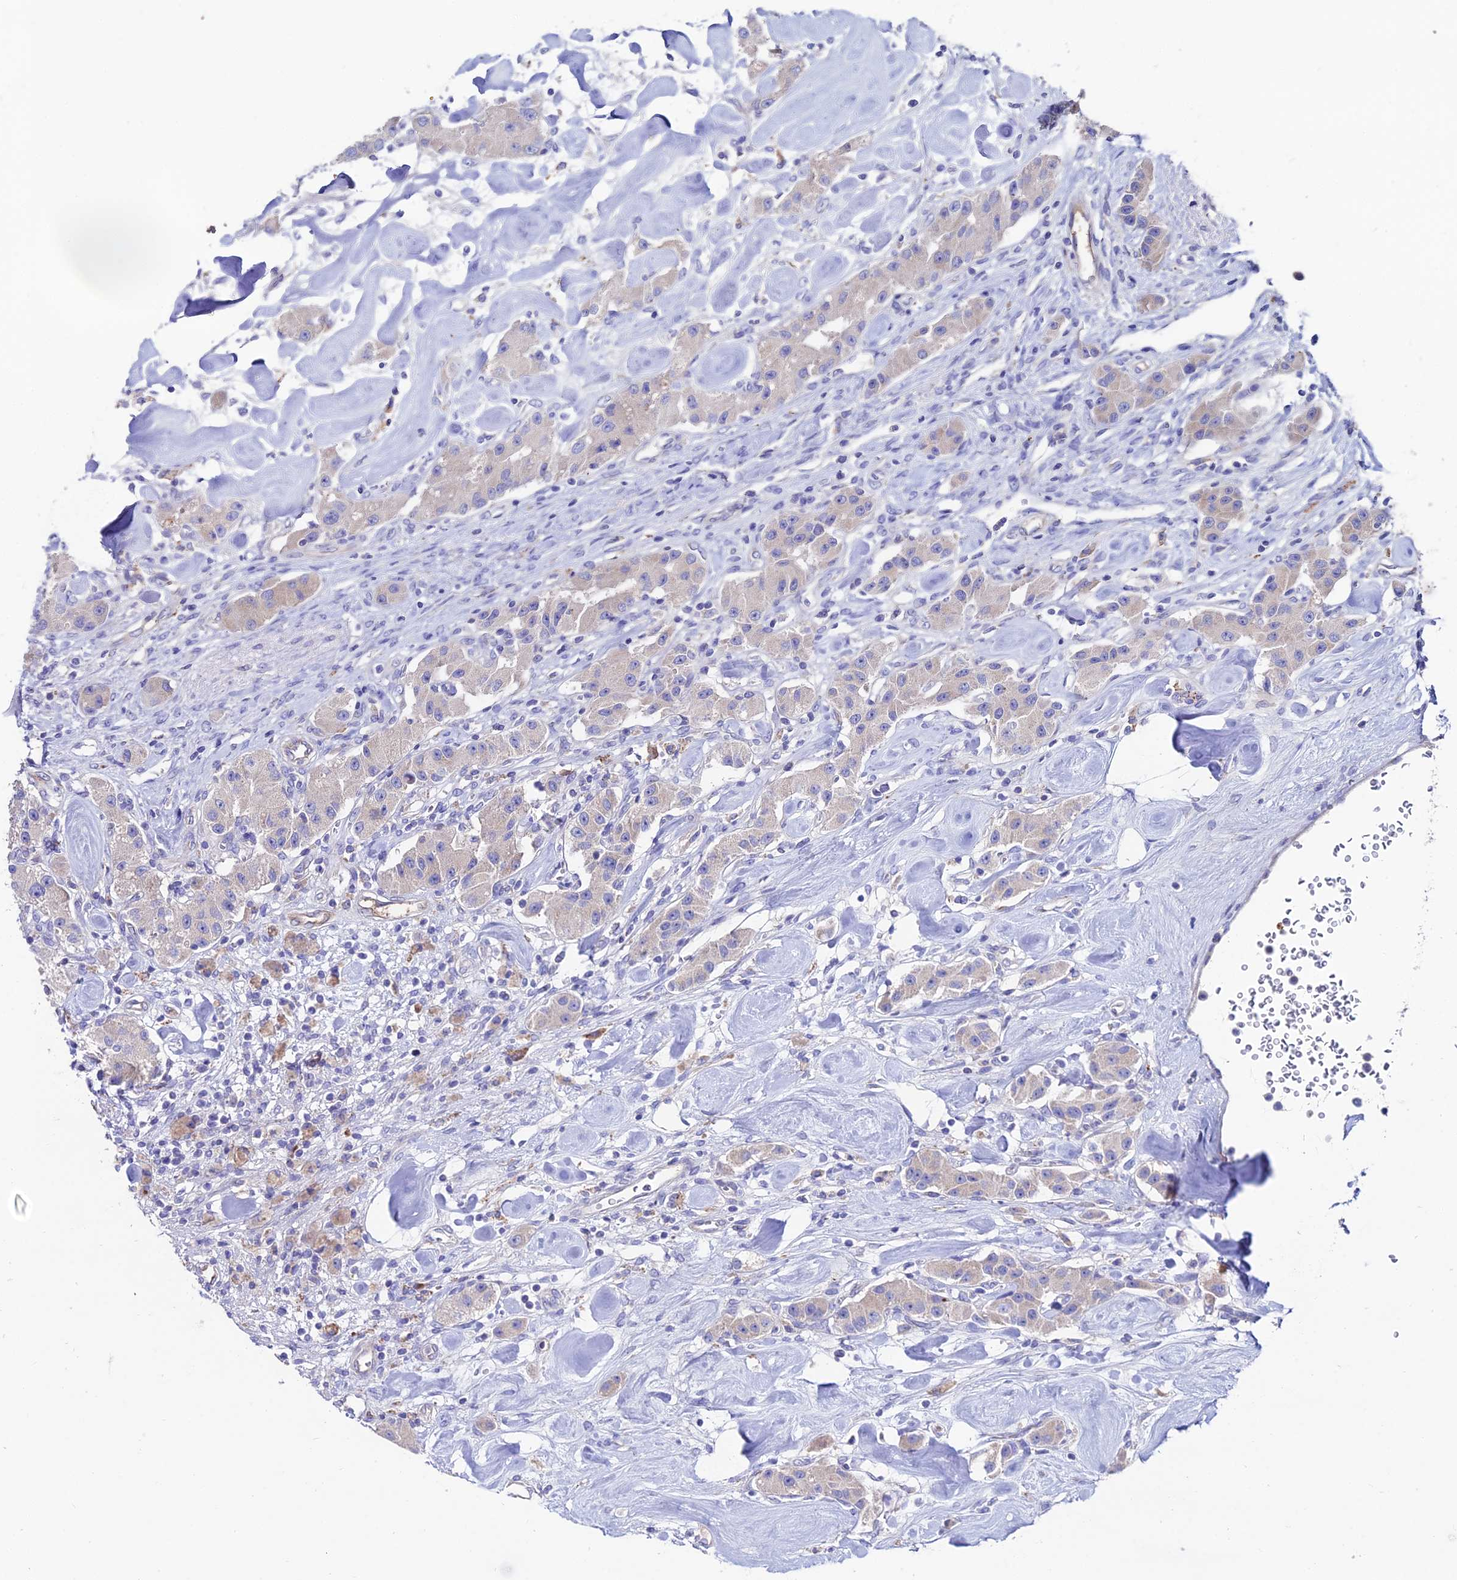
{"staining": {"intensity": "weak", "quantity": ">75%", "location": "cytoplasmic/membranous"}, "tissue": "carcinoid", "cell_type": "Tumor cells", "image_type": "cancer", "snomed": [{"axis": "morphology", "description": "Carcinoid, malignant, NOS"}, {"axis": "topography", "description": "Pancreas"}], "caption": "Immunohistochemical staining of human carcinoid (malignant) displays low levels of weak cytoplasmic/membranous positivity in approximately >75% of tumor cells. (IHC, brightfield microscopy, high magnification).", "gene": "SLC25A16", "patient": {"sex": "male", "age": 41}}